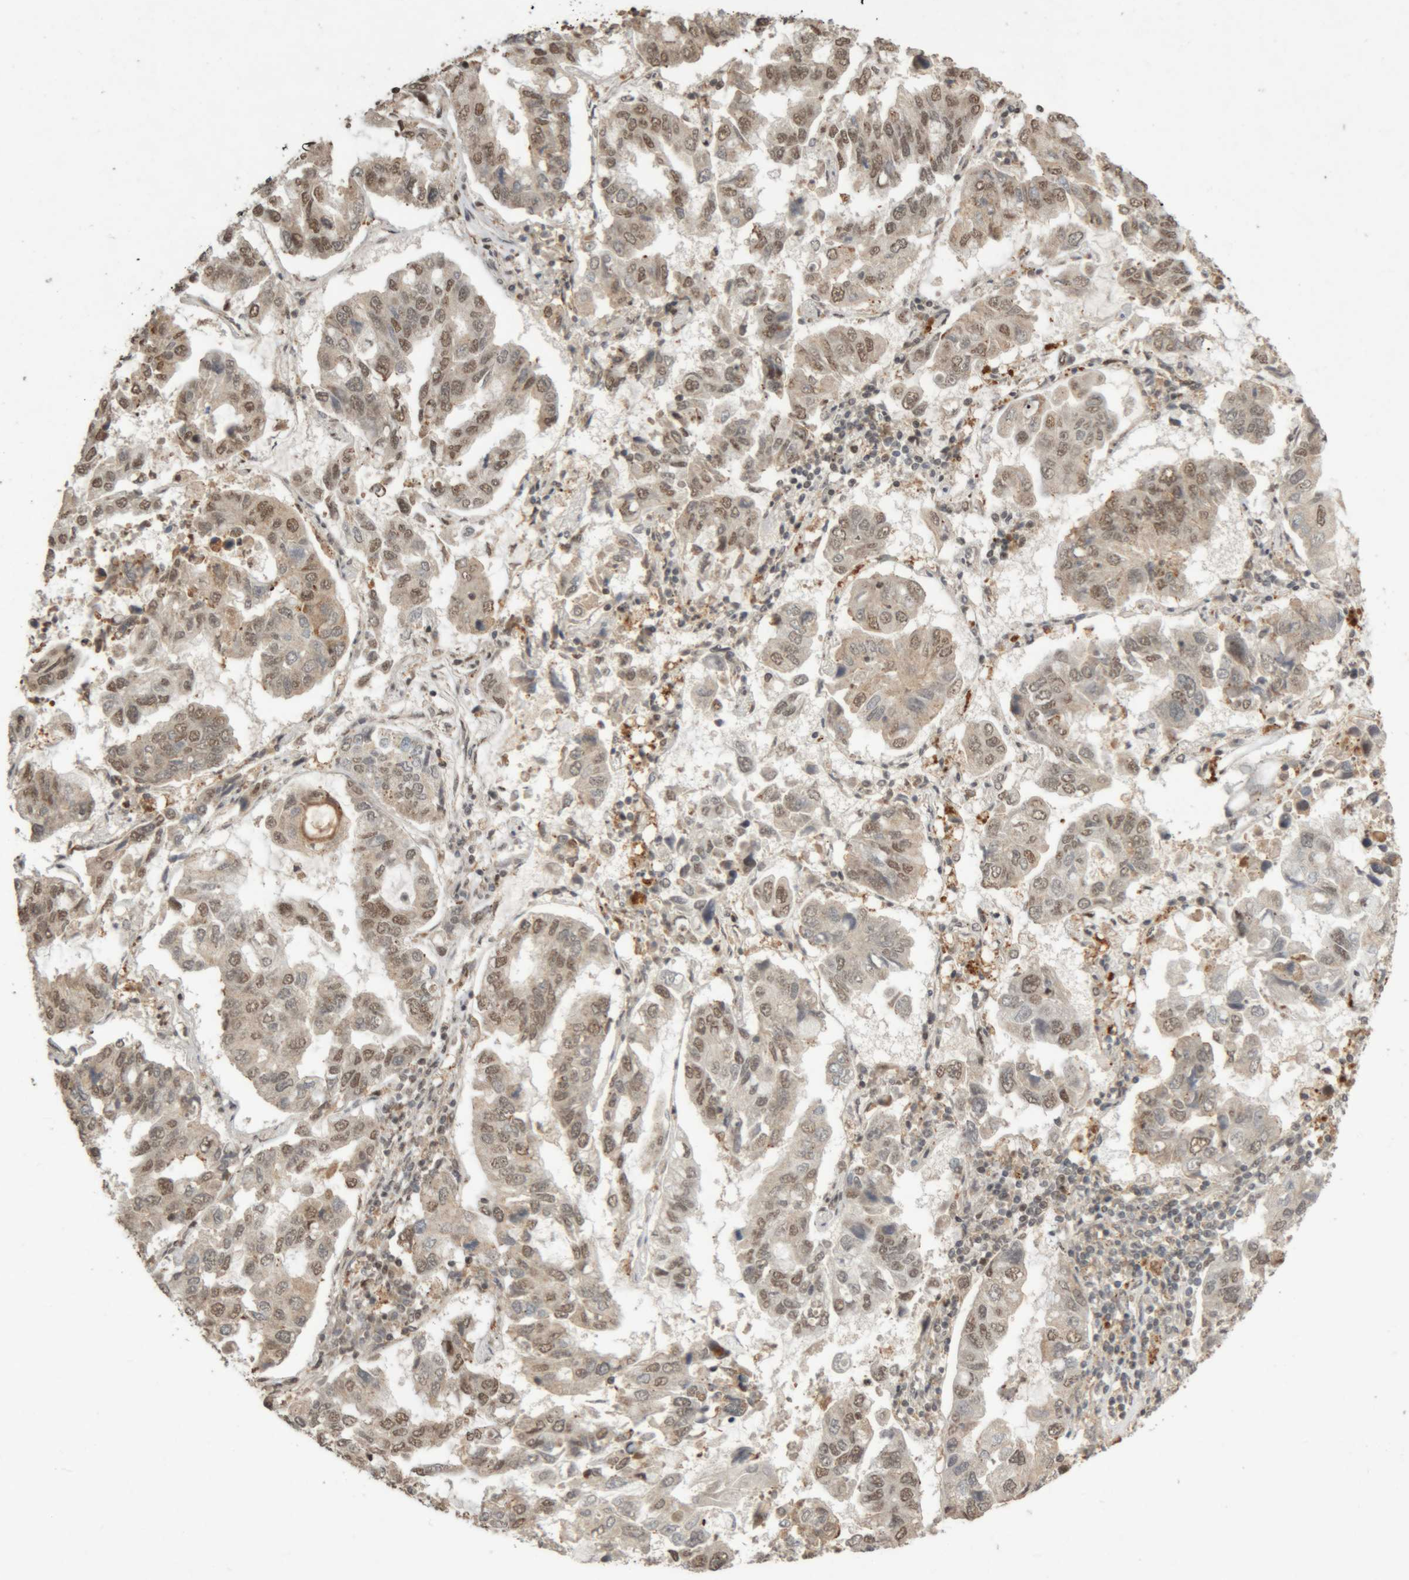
{"staining": {"intensity": "weak", "quantity": ">75%", "location": "nuclear"}, "tissue": "lung cancer", "cell_type": "Tumor cells", "image_type": "cancer", "snomed": [{"axis": "morphology", "description": "Adenocarcinoma, NOS"}, {"axis": "topography", "description": "Lung"}], "caption": "Human lung cancer stained for a protein (brown) shows weak nuclear positive positivity in about >75% of tumor cells.", "gene": "KEAP1", "patient": {"sex": "male", "age": 64}}